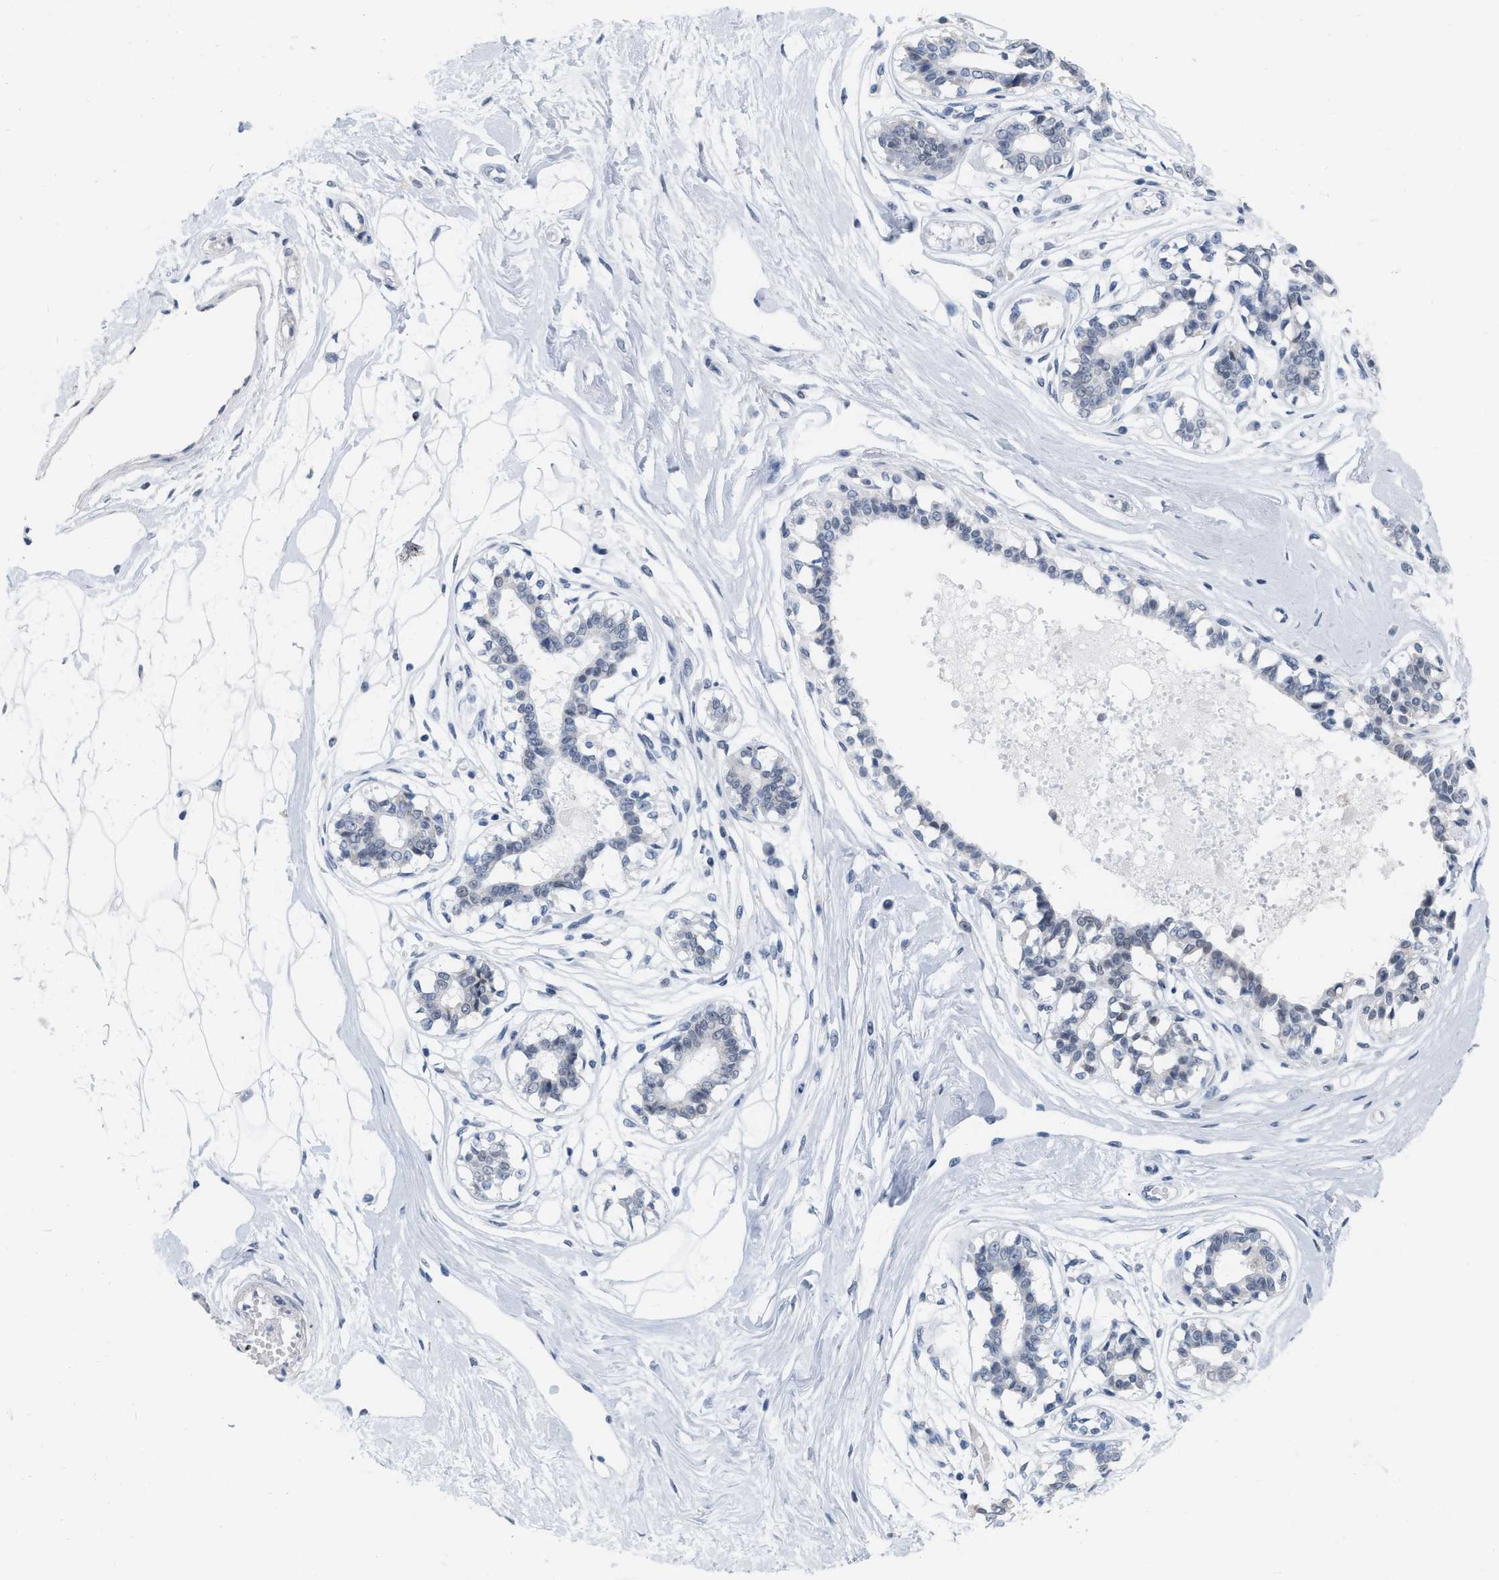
{"staining": {"intensity": "negative", "quantity": "none", "location": "none"}, "tissue": "breast", "cell_type": "Adipocytes", "image_type": "normal", "snomed": [{"axis": "morphology", "description": "Normal tissue, NOS"}, {"axis": "topography", "description": "Breast"}], "caption": "Immunohistochemistry (IHC) image of normal breast: breast stained with DAB exhibits no significant protein staining in adipocytes. Nuclei are stained in blue.", "gene": "XIRP1", "patient": {"sex": "female", "age": 45}}